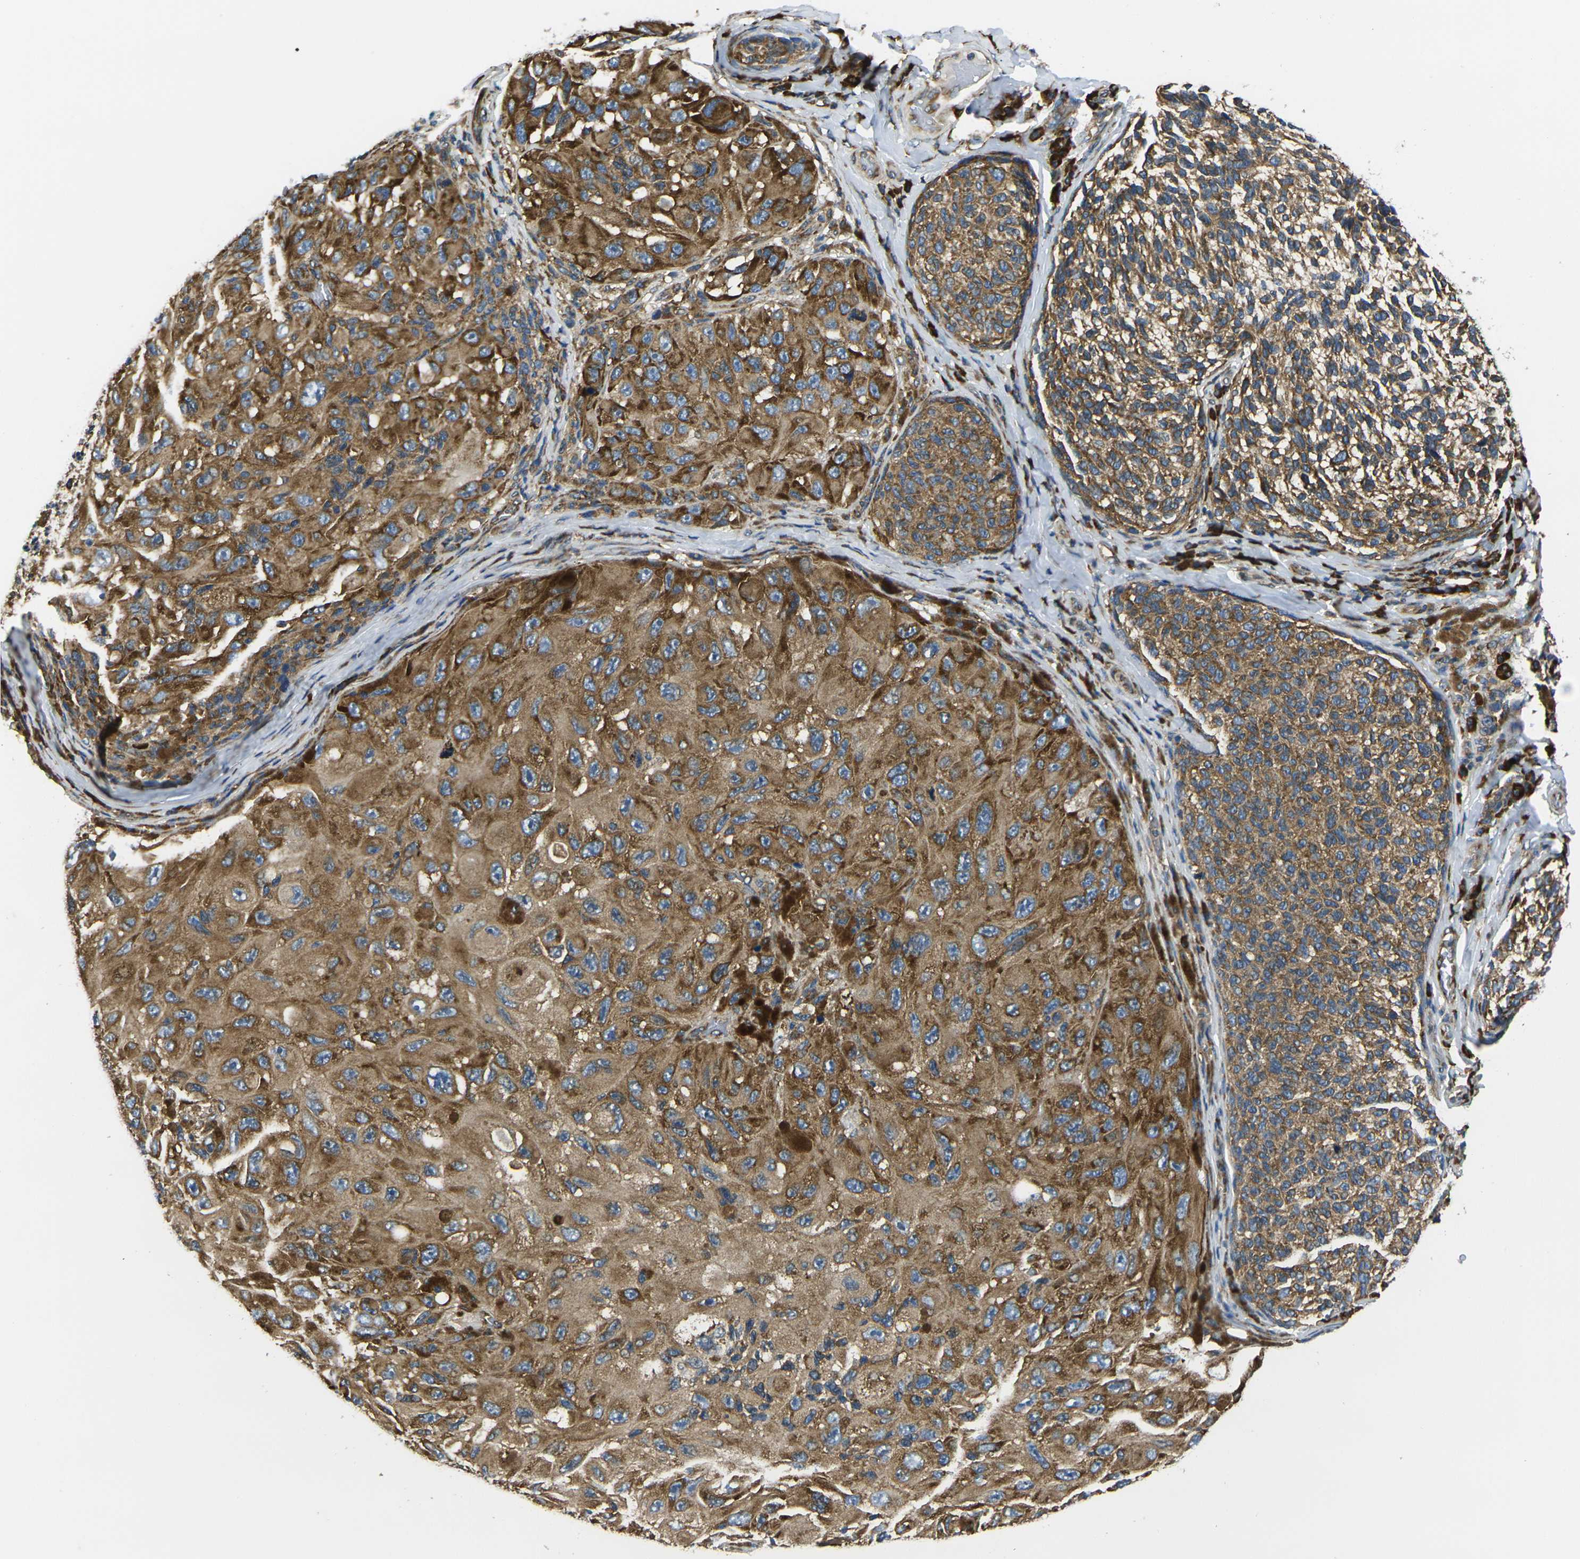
{"staining": {"intensity": "moderate", "quantity": ">75%", "location": "cytoplasmic/membranous"}, "tissue": "melanoma", "cell_type": "Tumor cells", "image_type": "cancer", "snomed": [{"axis": "morphology", "description": "Malignant melanoma, NOS"}, {"axis": "topography", "description": "Skin"}], "caption": "Protein expression analysis of melanoma demonstrates moderate cytoplasmic/membranous expression in about >75% of tumor cells. (DAB = brown stain, brightfield microscopy at high magnification).", "gene": "RPSA", "patient": {"sex": "female", "age": 73}}